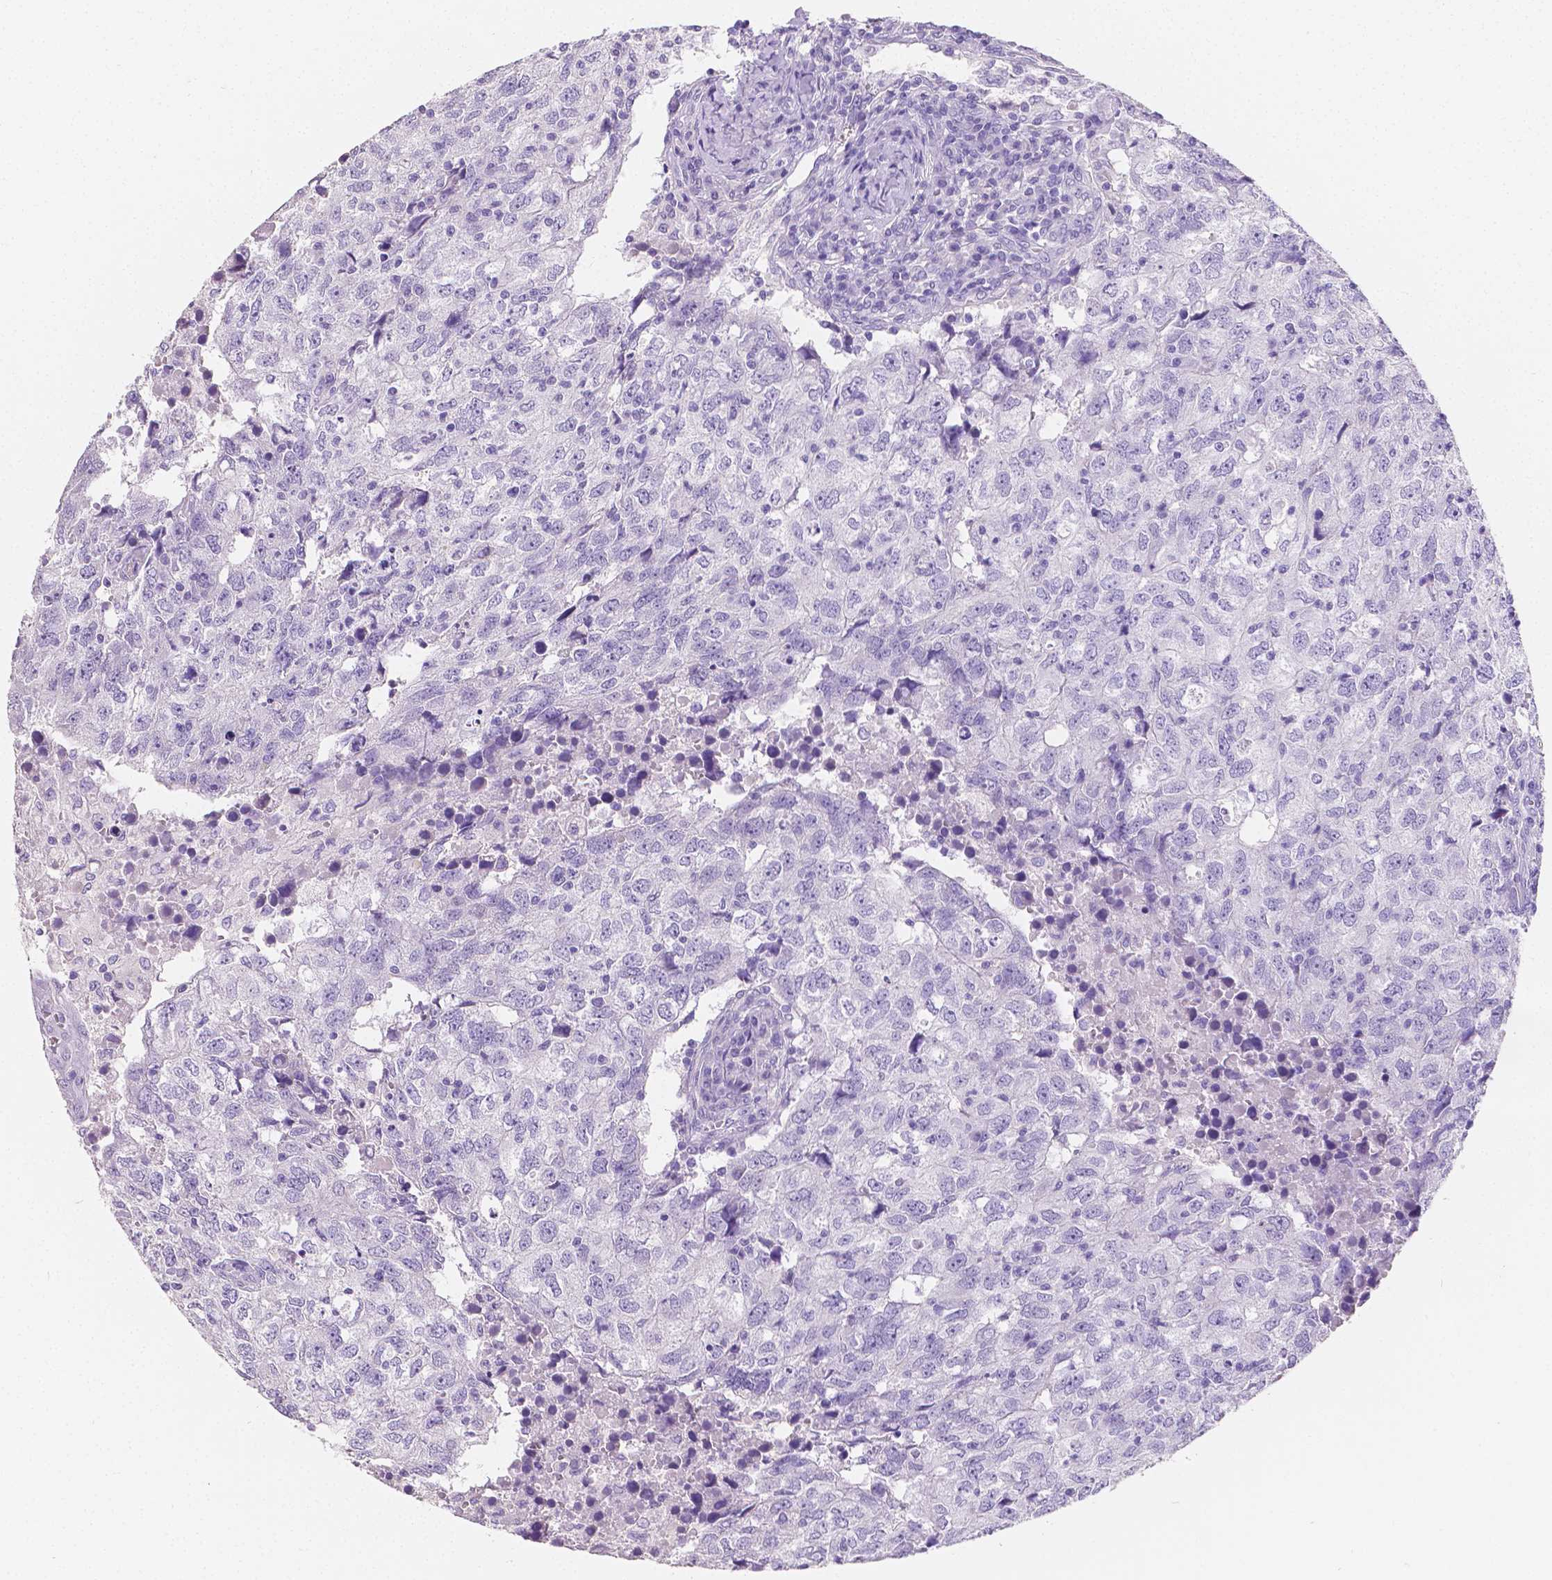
{"staining": {"intensity": "negative", "quantity": "none", "location": "none"}, "tissue": "breast cancer", "cell_type": "Tumor cells", "image_type": "cancer", "snomed": [{"axis": "morphology", "description": "Duct carcinoma"}, {"axis": "topography", "description": "Breast"}], "caption": "A histopathology image of human breast cancer is negative for staining in tumor cells.", "gene": "SATB2", "patient": {"sex": "female", "age": 30}}